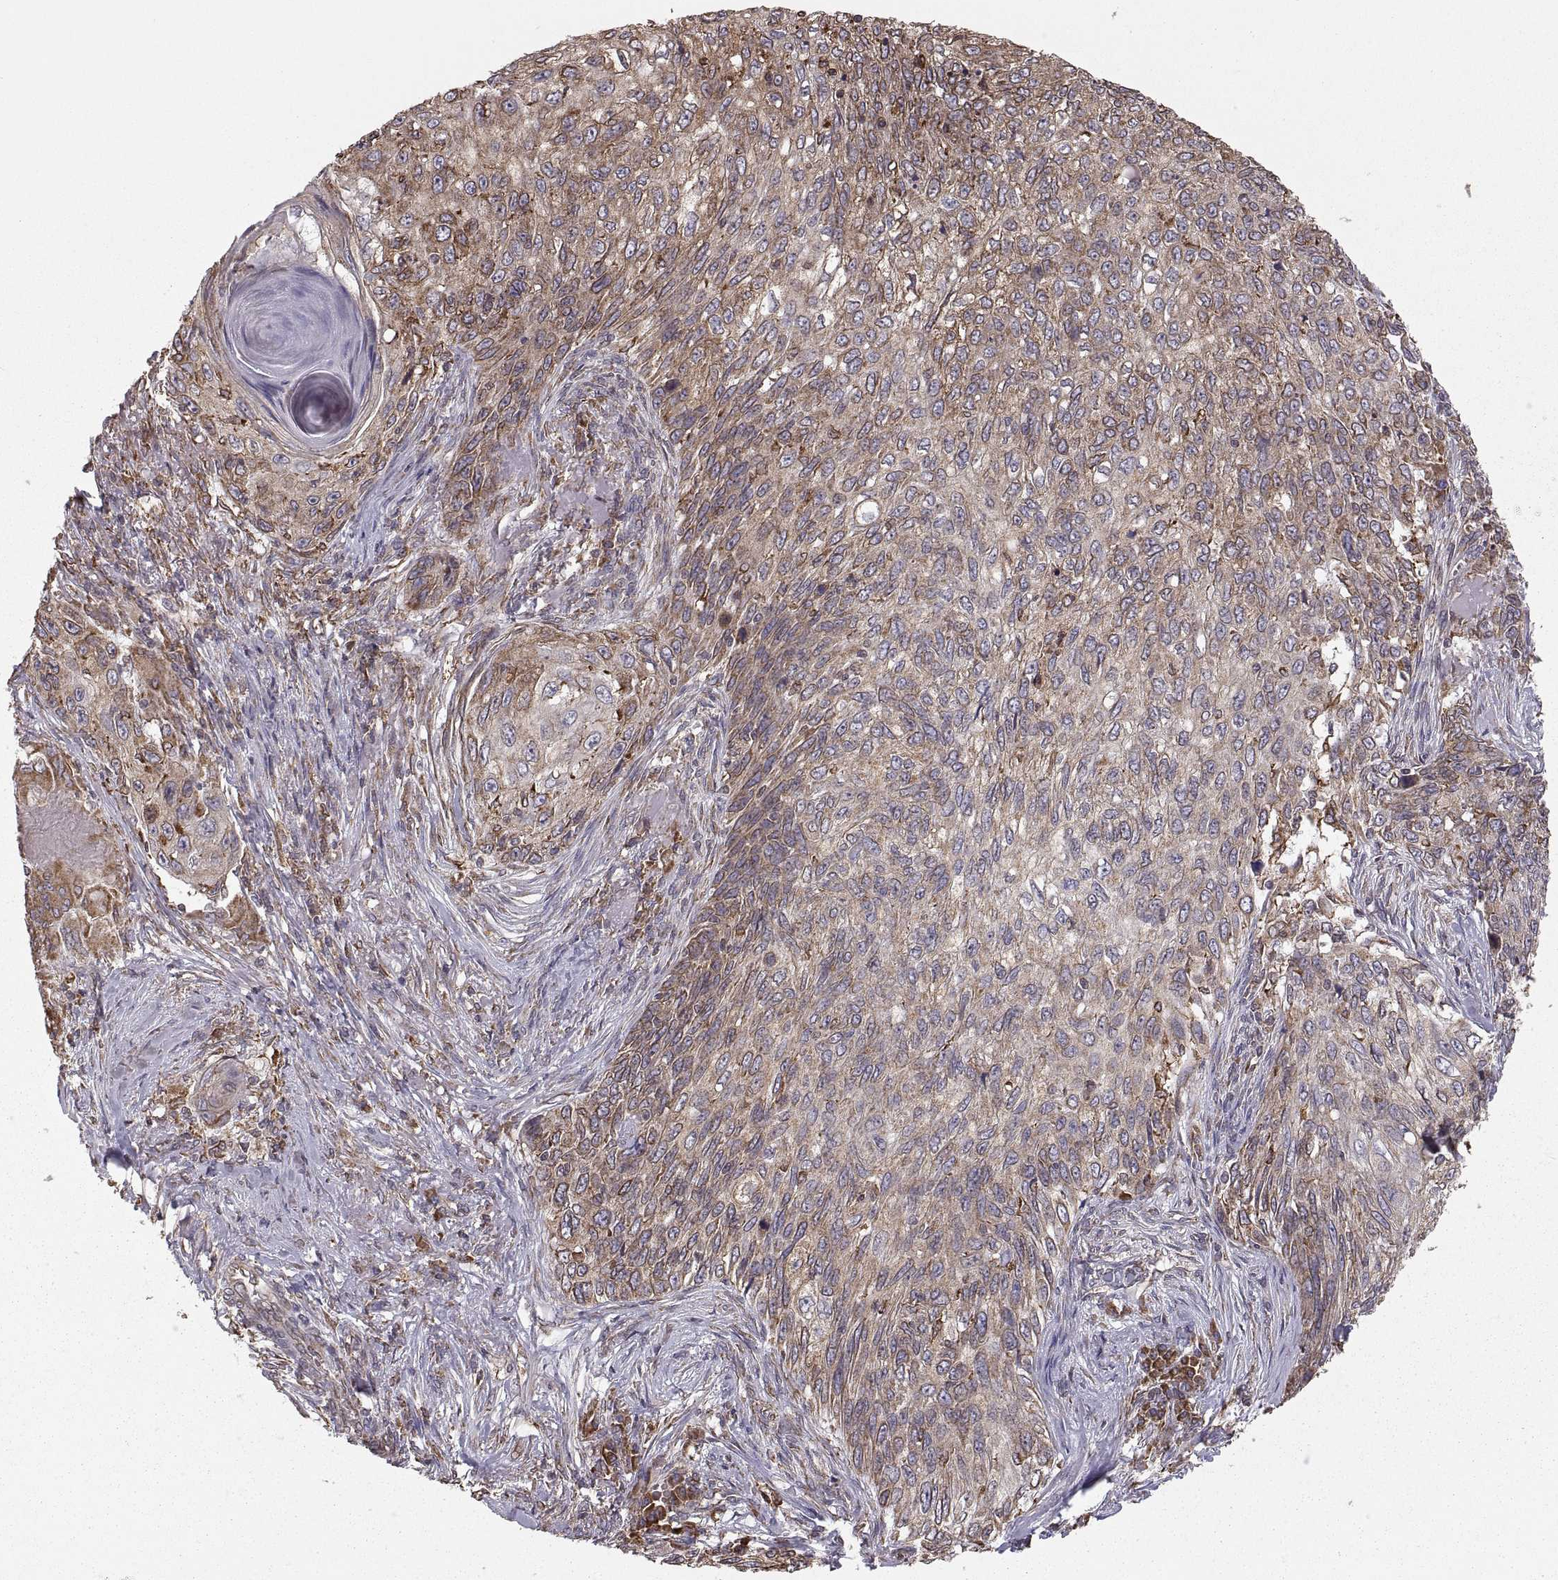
{"staining": {"intensity": "moderate", "quantity": "<25%", "location": "cytoplasmic/membranous"}, "tissue": "skin cancer", "cell_type": "Tumor cells", "image_type": "cancer", "snomed": [{"axis": "morphology", "description": "Squamous cell carcinoma, NOS"}, {"axis": "topography", "description": "Skin"}], "caption": "Immunohistochemical staining of skin squamous cell carcinoma exhibits low levels of moderate cytoplasmic/membranous staining in about <25% of tumor cells.", "gene": "PDIA3", "patient": {"sex": "male", "age": 92}}